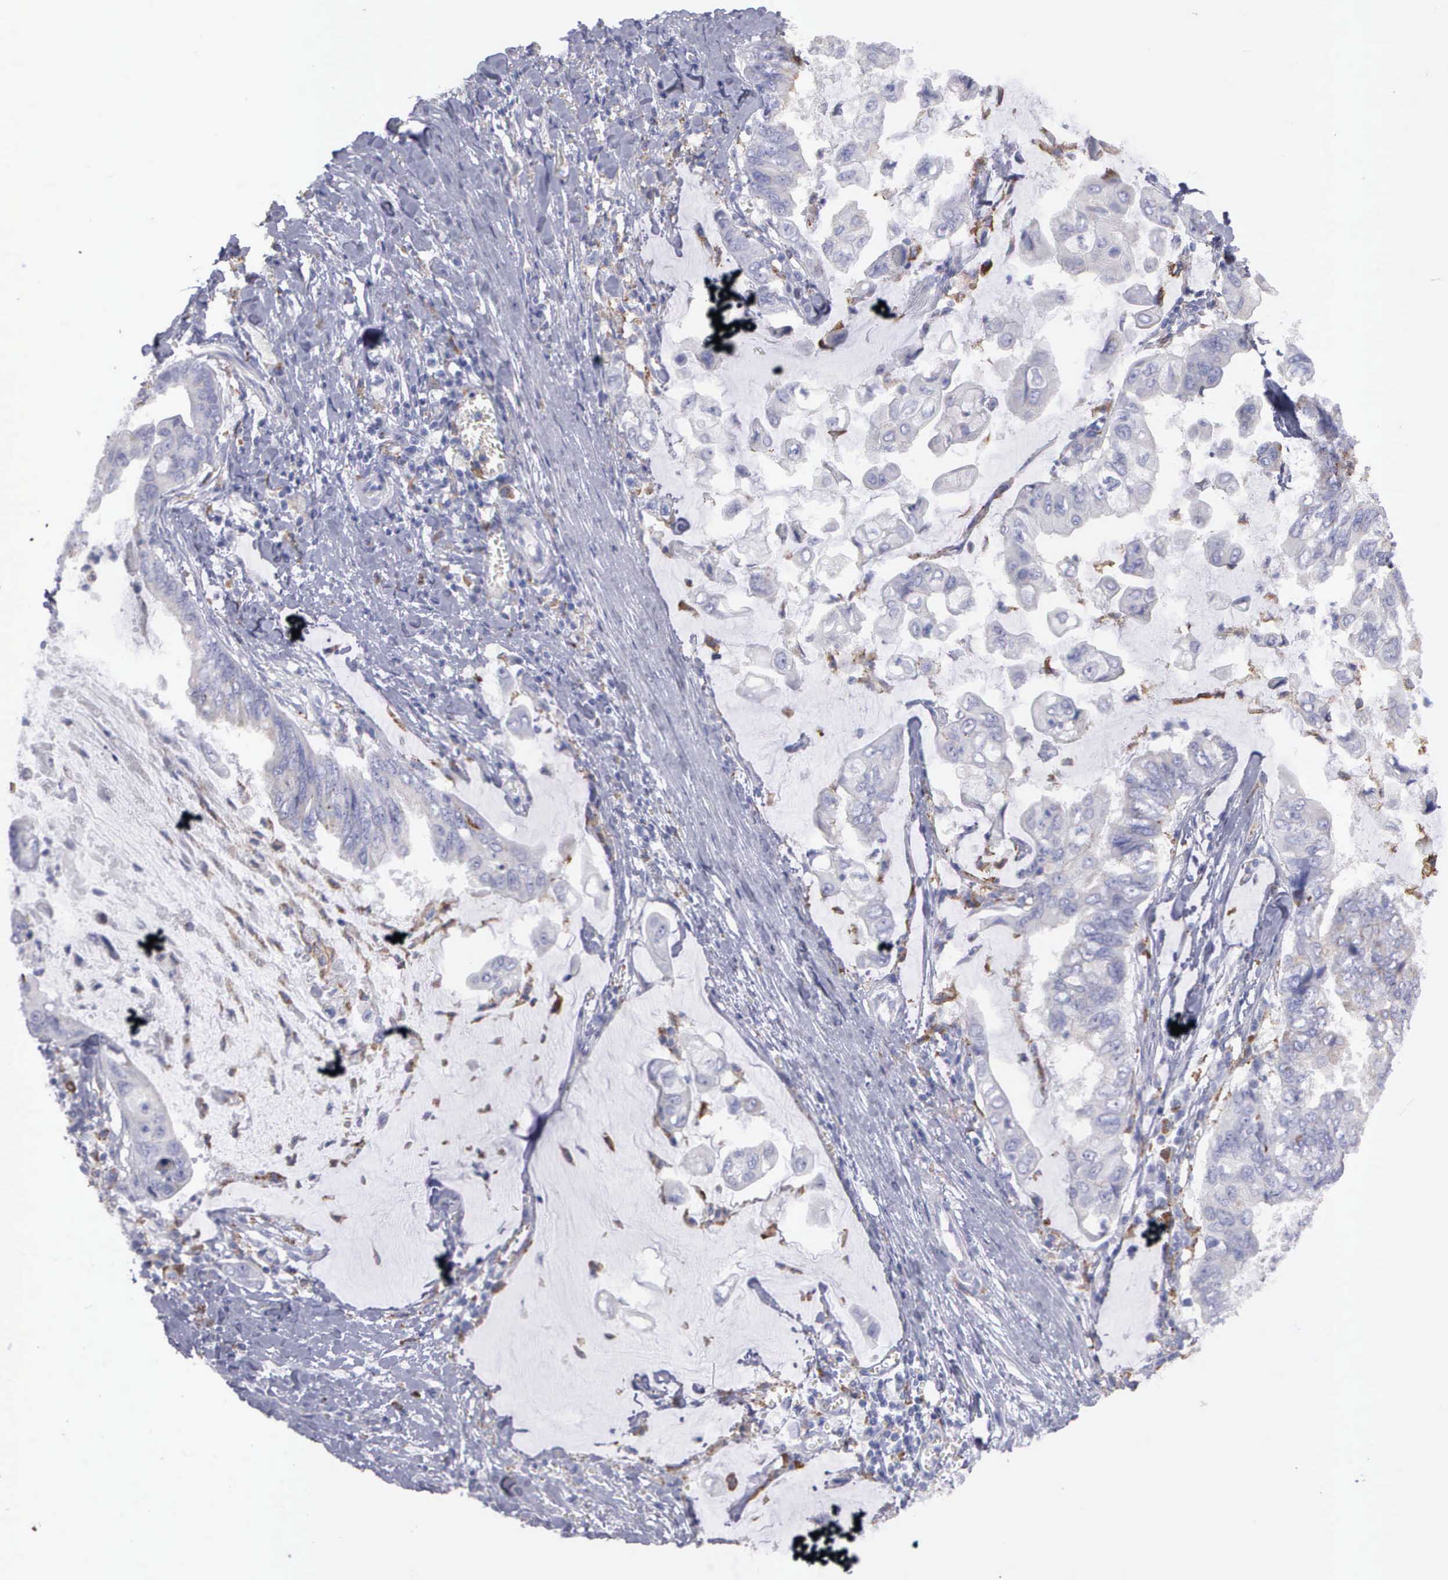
{"staining": {"intensity": "weak", "quantity": "<25%", "location": "cytoplasmic/membranous"}, "tissue": "stomach cancer", "cell_type": "Tumor cells", "image_type": "cancer", "snomed": [{"axis": "morphology", "description": "Adenocarcinoma, NOS"}, {"axis": "topography", "description": "Stomach, upper"}], "caption": "Immunohistochemistry image of neoplastic tissue: human stomach cancer stained with DAB (3,3'-diaminobenzidine) shows no significant protein expression in tumor cells.", "gene": "TYRP1", "patient": {"sex": "male", "age": 80}}